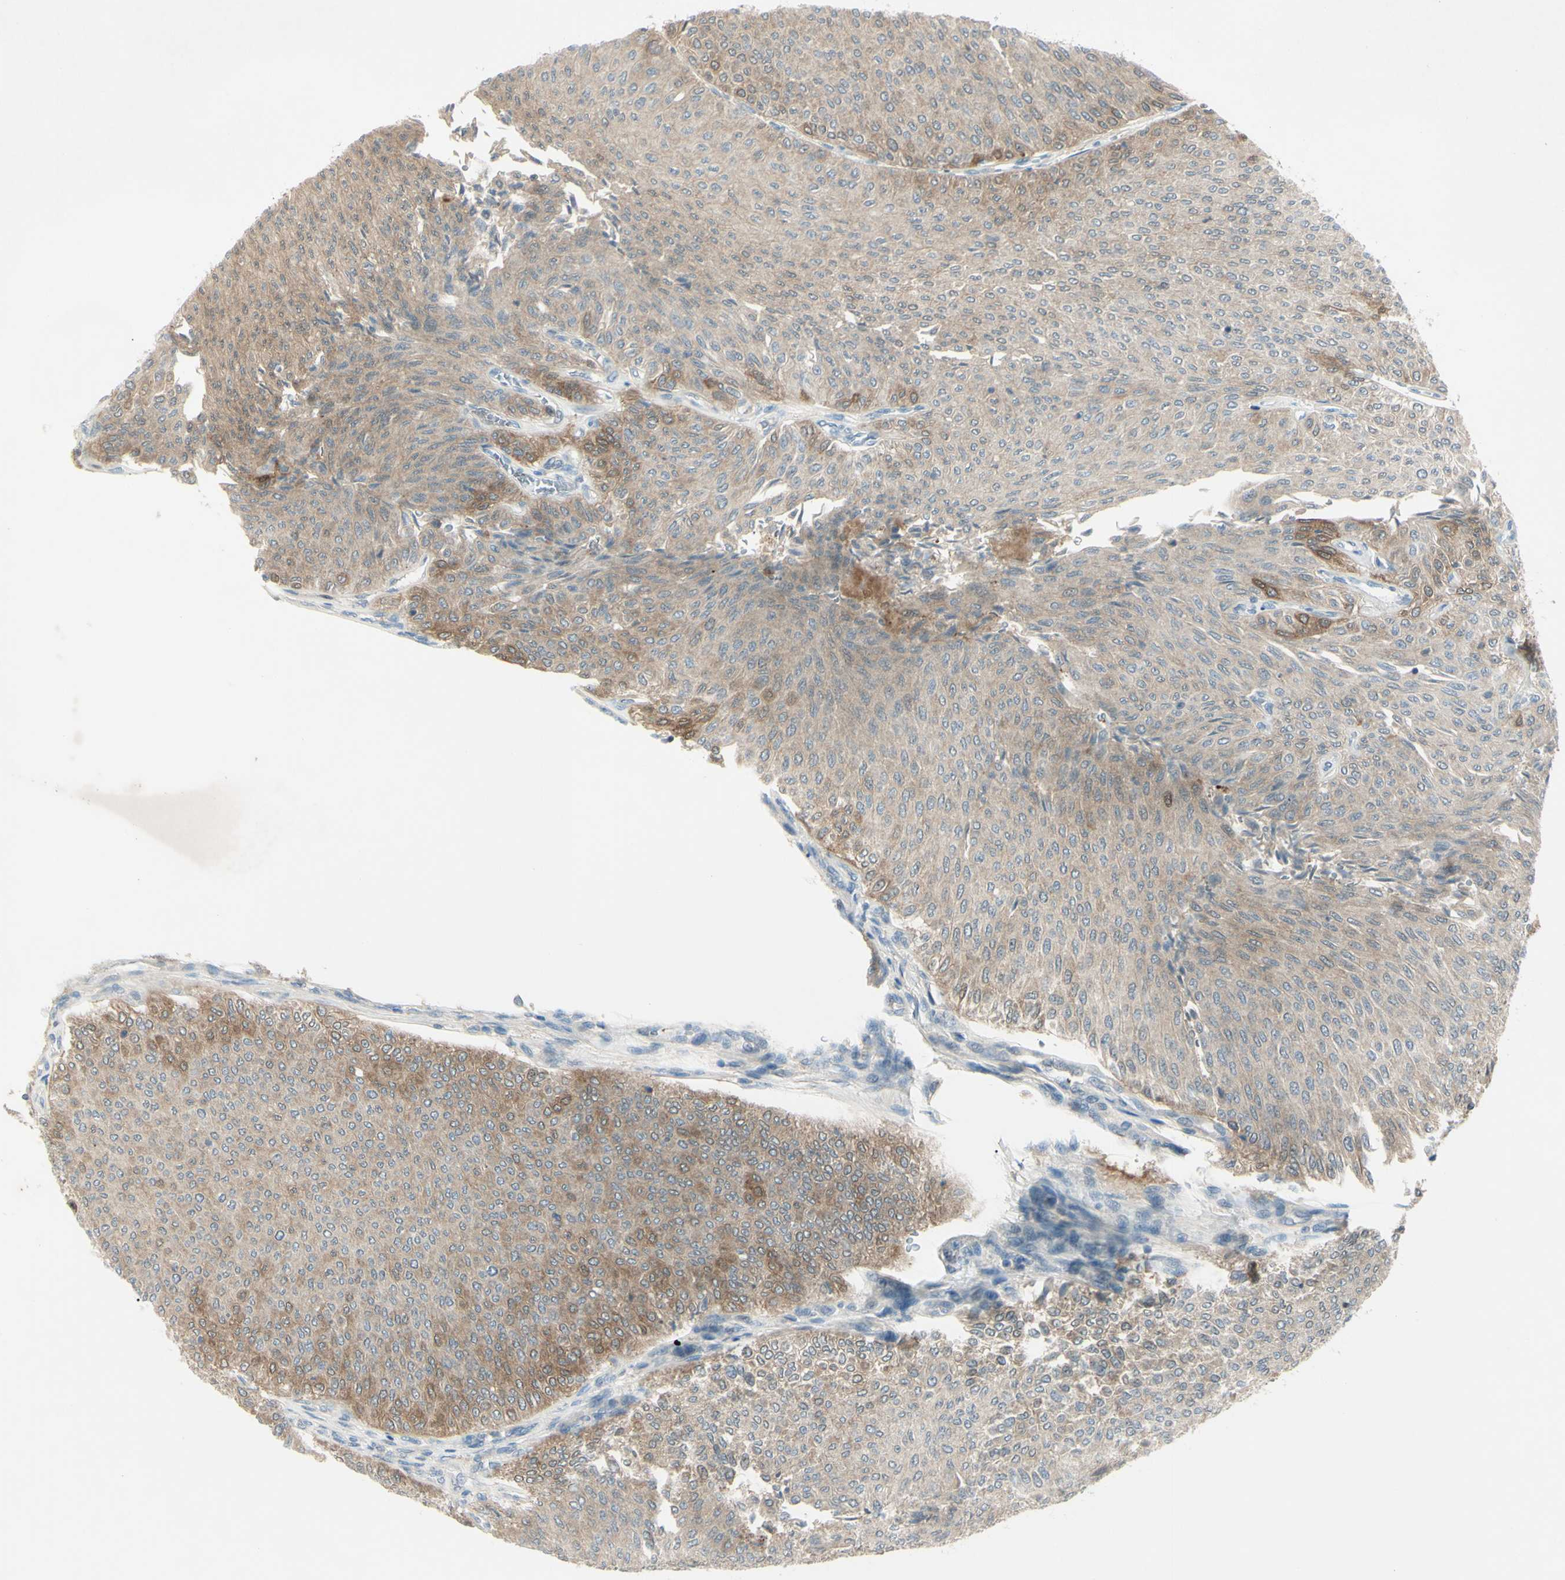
{"staining": {"intensity": "moderate", "quantity": "25%-75%", "location": "cytoplasmic/membranous"}, "tissue": "urothelial cancer", "cell_type": "Tumor cells", "image_type": "cancer", "snomed": [{"axis": "morphology", "description": "Urothelial carcinoma, Low grade"}, {"axis": "topography", "description": "Urinary bladder"}], "caption": "About 25%-75% of tumor cells in human low-grade urothelial carcinoma display moderate cytoplasmic/membranous protein expression as visualized by brown immunohistochemical staining.", "gene": "C1orf159", "patient": {"sex": "male", "age": 78}}